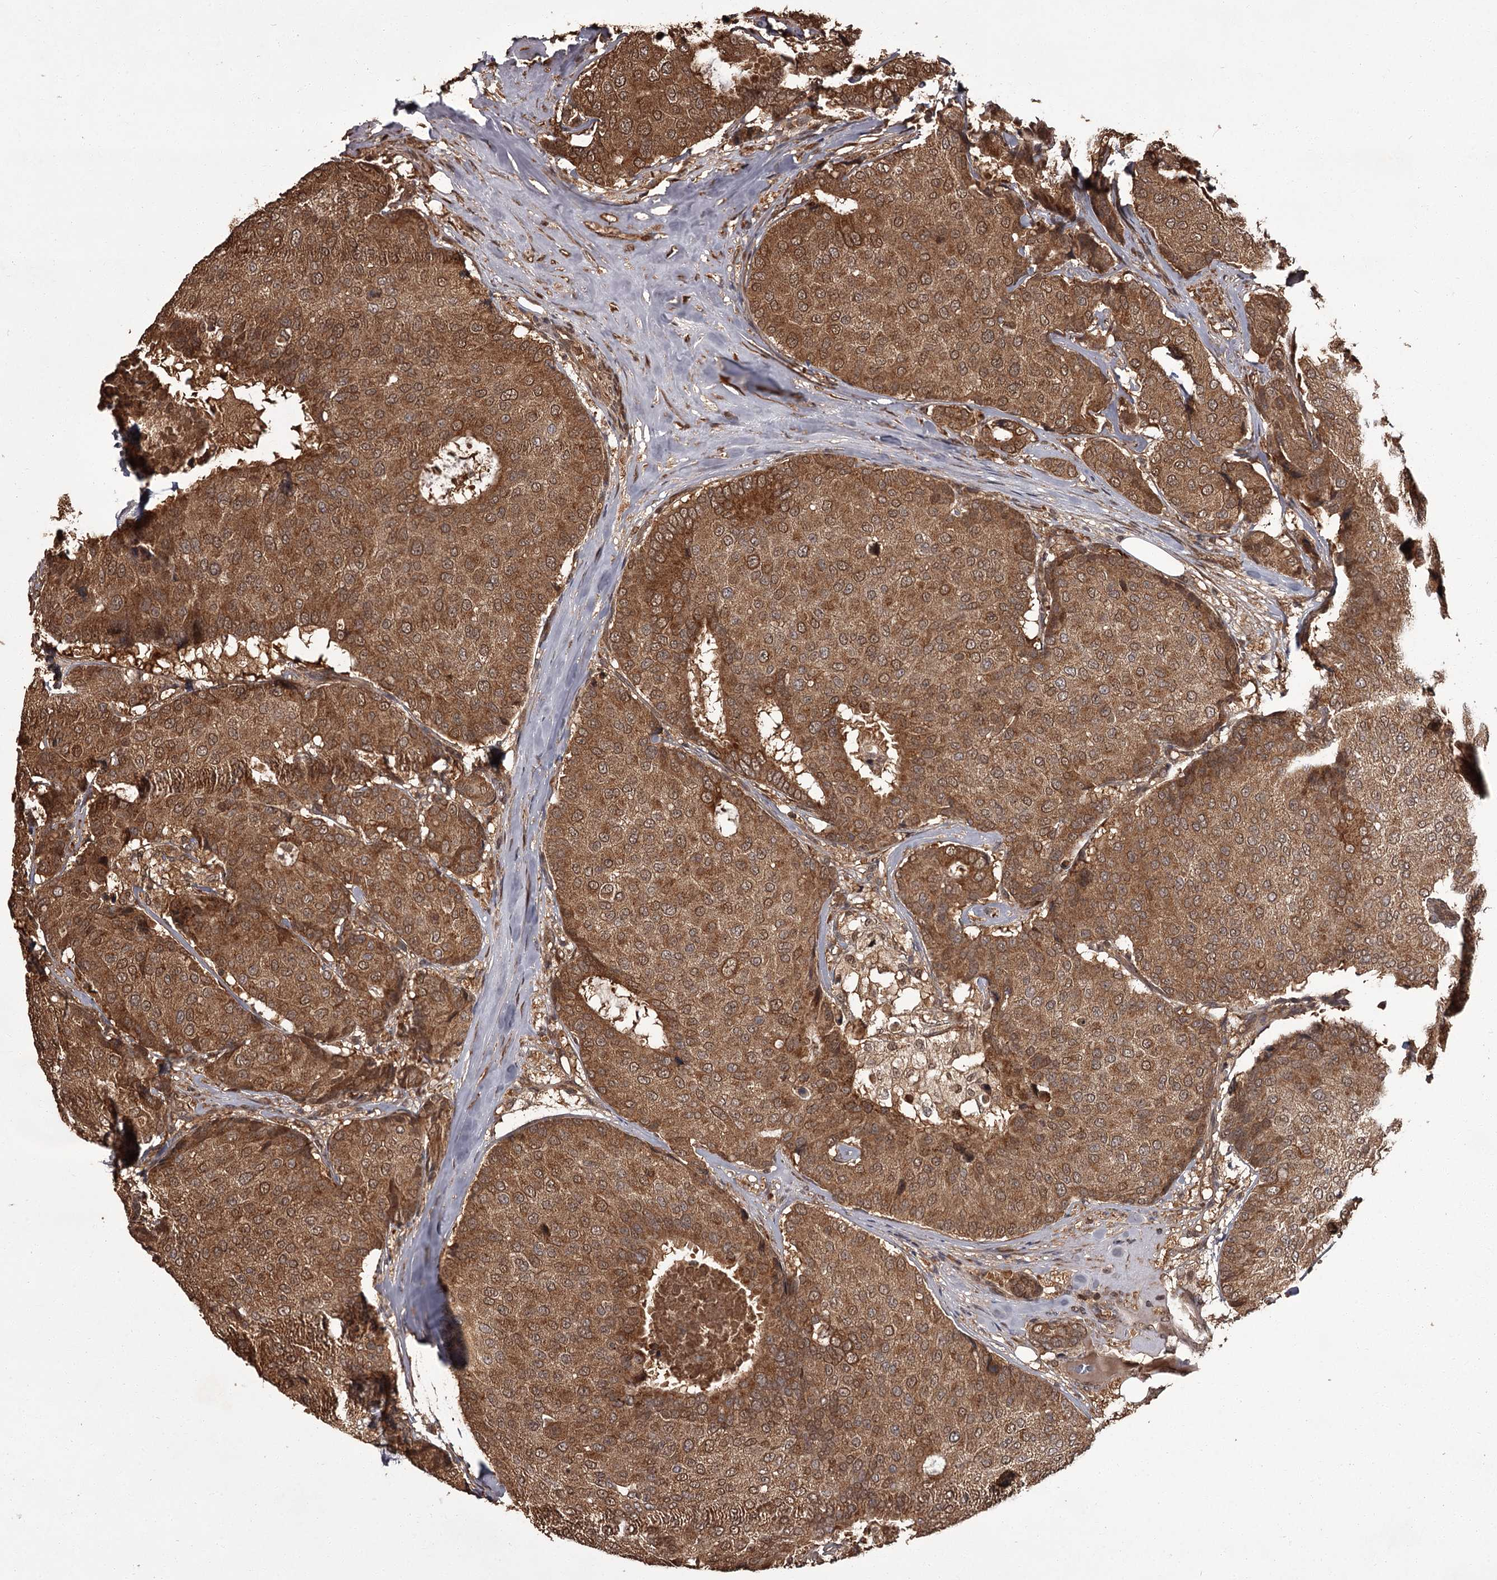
{"staining": {"intensity": "strong", "quantity": ">75%", "location": "cytoplasmic/membranous"}, "tissue": "breast cancer", "cell_type": "Tumor cells", "image_type": "cancer", "snomed": [{"axis": "morphology", "description": "Duct carcinoma"}, {"axis": "topography", "description": "Breast"}], "caption": "A brown stain shows strong cytoplasmic/membranous expression of a protein in human infiltrating ductal carcinoma (breast) tumor cells.", "gene": "NPRL2", "patient": {"sex": "female", "age": 75}}